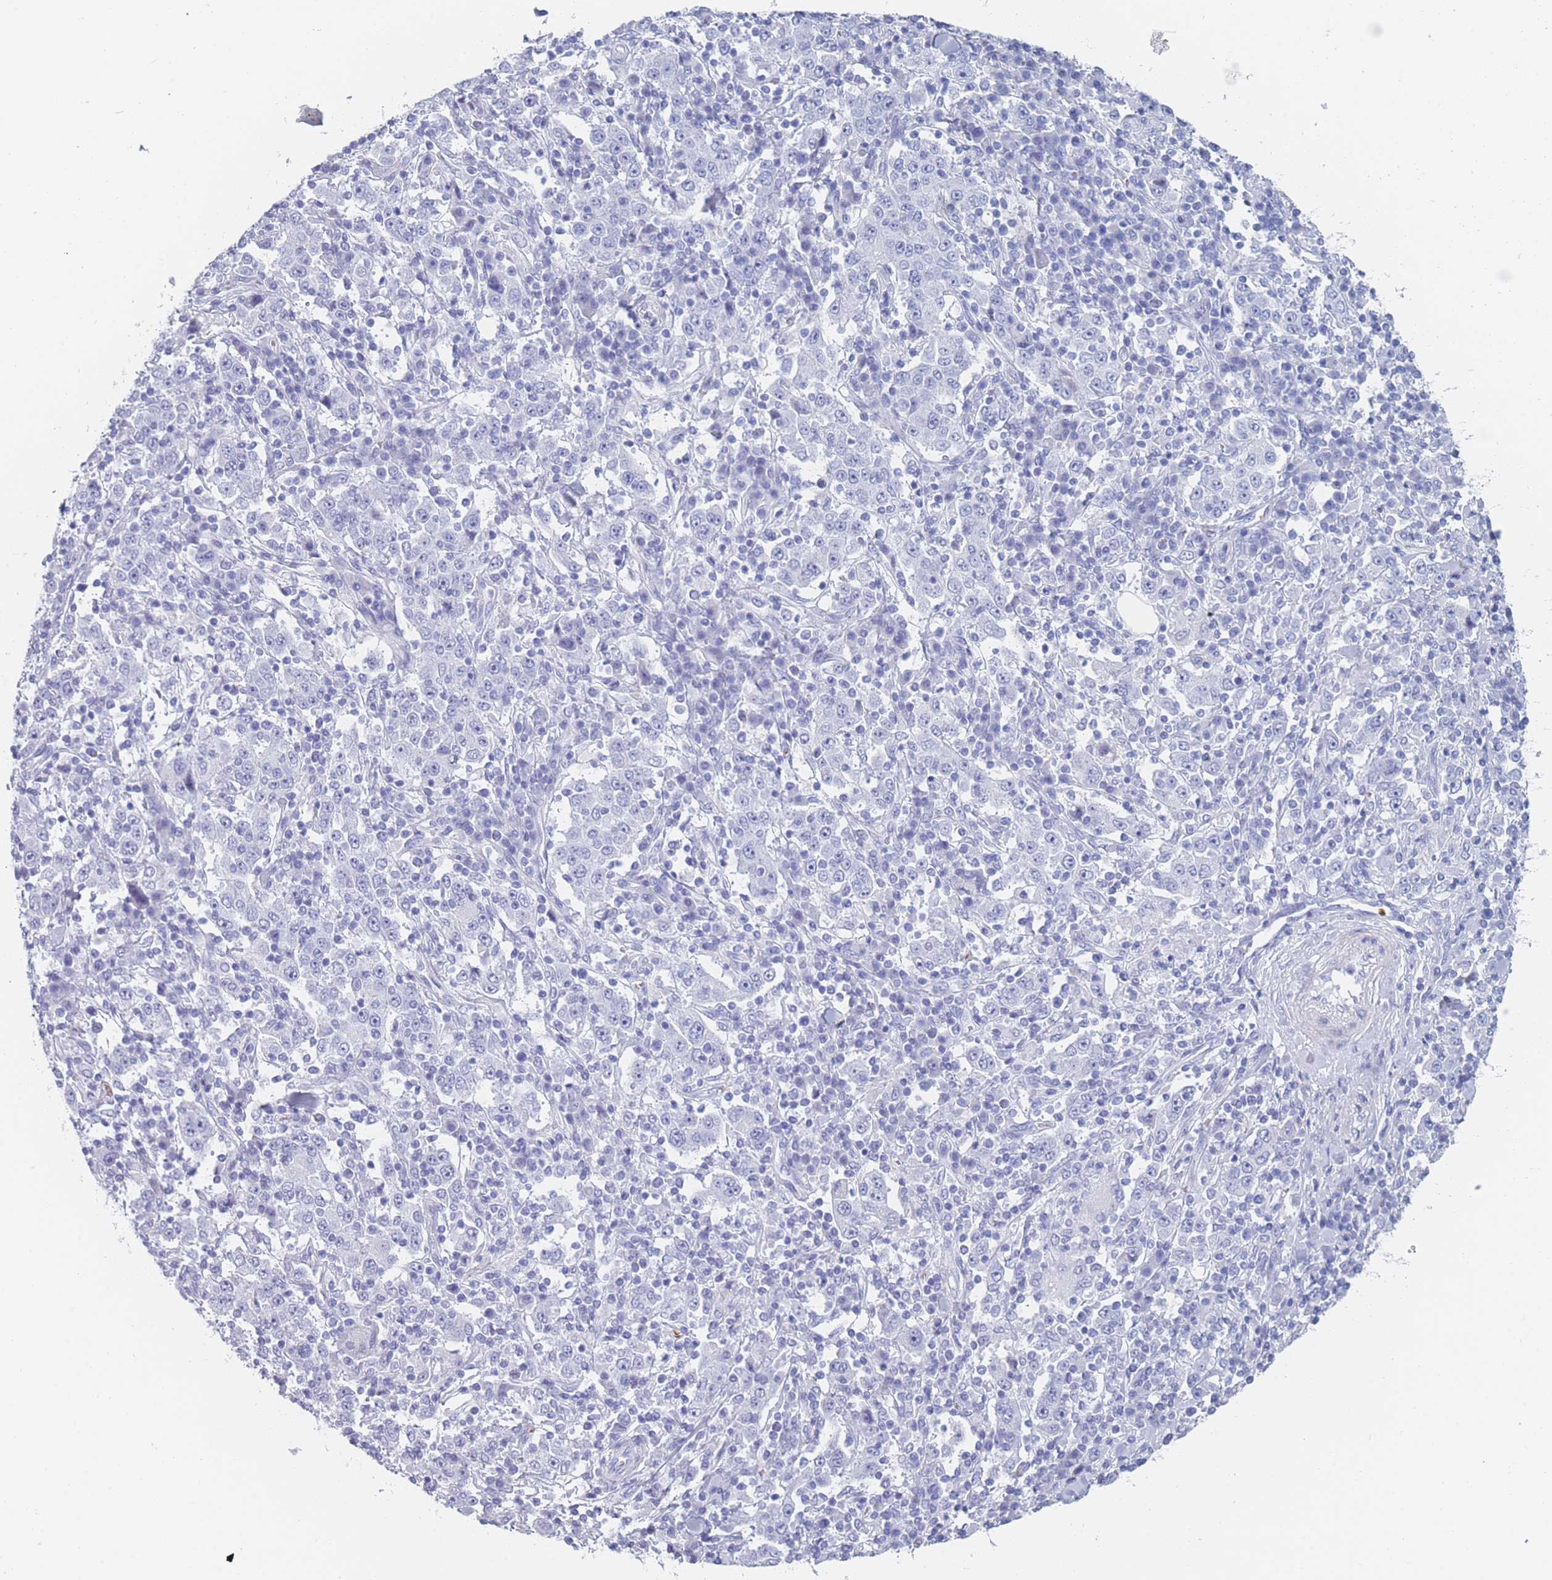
{"staining": {"intensity": "negative", "quantity": "none", "location": "none"}, "tissue": "stomach cancer", "cell_type": "Tumor cells", "image_type": "cancer", "snomed": [{"axis": "morphology", "description": "Normal tissue, NOS"}, {"axis": "morphology", "description": "Adenocarcinoma, NOS"}, {"axis": "topography", "description": "Stomach, upper"}, {"axis": "topography", "description": "Stomach"}], "caption": "Stomach cancer (adenocarcinoma) was stained to show a protein in brown. There is no significant positivity in tumor cells. Brightfield microscopy of IHC stained with DAB (3,3'-diaminobenzidine) (brown) and hematoxylin (blue), captured at high magnification.", "gene": "OR5D16", "patient": {"sex": "male", "age": 59}}